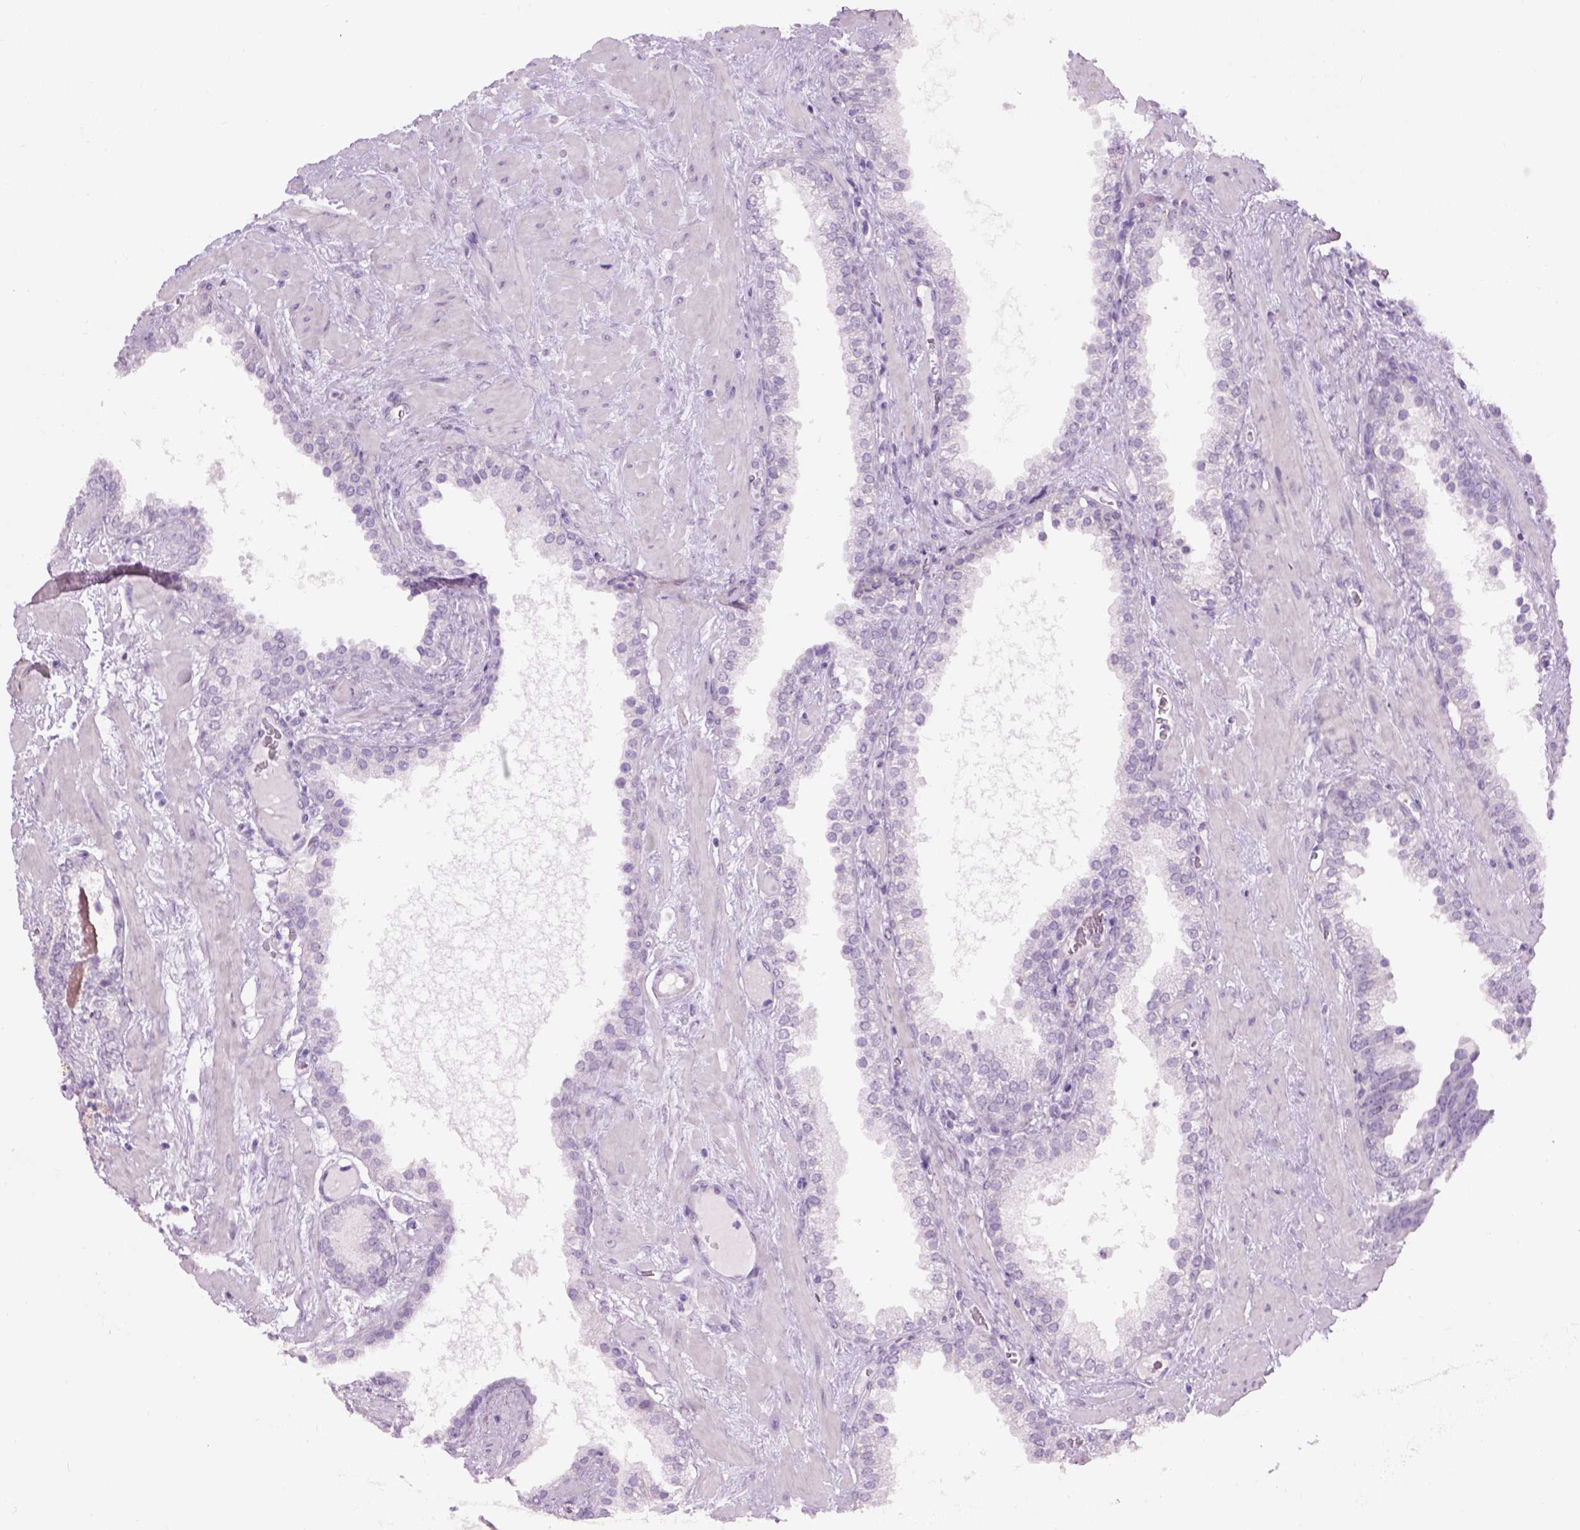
{"staining": {"intensity": "negative", "quantity": "none", "location": "none"}, "tissue": "prostate cancer", "cell_type": "Tumor cells", "image_type": "cancer", "snomed": [{"axis": "morphology", "description": "Adenocarcinoma, Low grade"}, {"axis": "topography", "description": "Prostate"}], "caption": "Tumor cells are negative for brown protein staining in prostate adenocarcinoma (low-grade).", "gene": "GABRB2", "patient": {"sex": "male", "age": 62}}